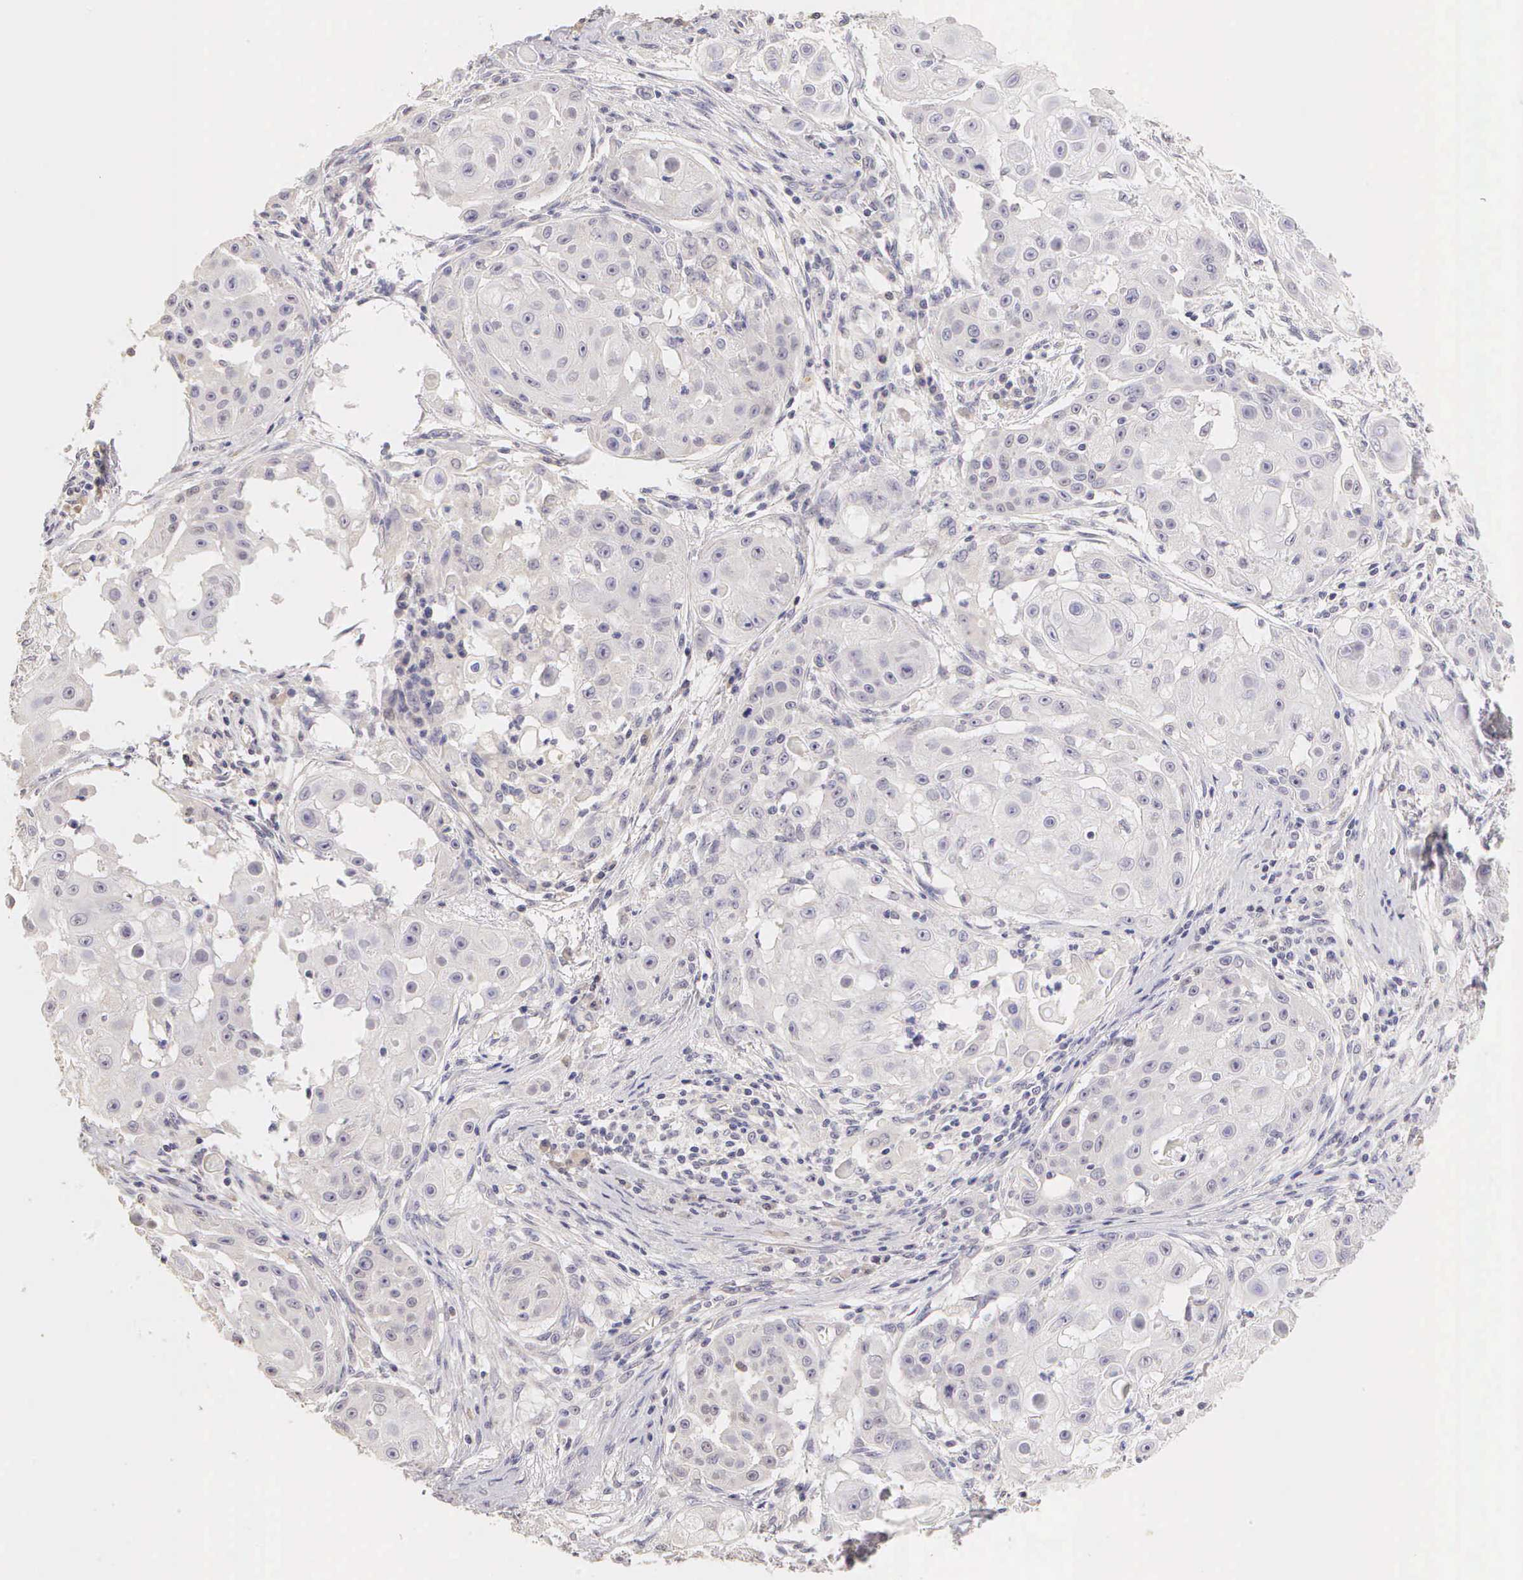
{"staining": {"intensity": "negative", "quantity": "none", "location": "none"}, "tissue": "skin cancer", "cell_type": "Tumor cells", "image_type": "cancer", "snomed": [{"axis": "morphology", "description": "Squamous cell carcinoma, NOS"}, {"axis": "topography", "description": "Skin"}], "caption": "Protein analysis of squamous cell carcinoma (skin) demonstrates no significant positivity in tumor cells.", "gene": "ESR1", "patient": {"sex": "female", "age": 57}}